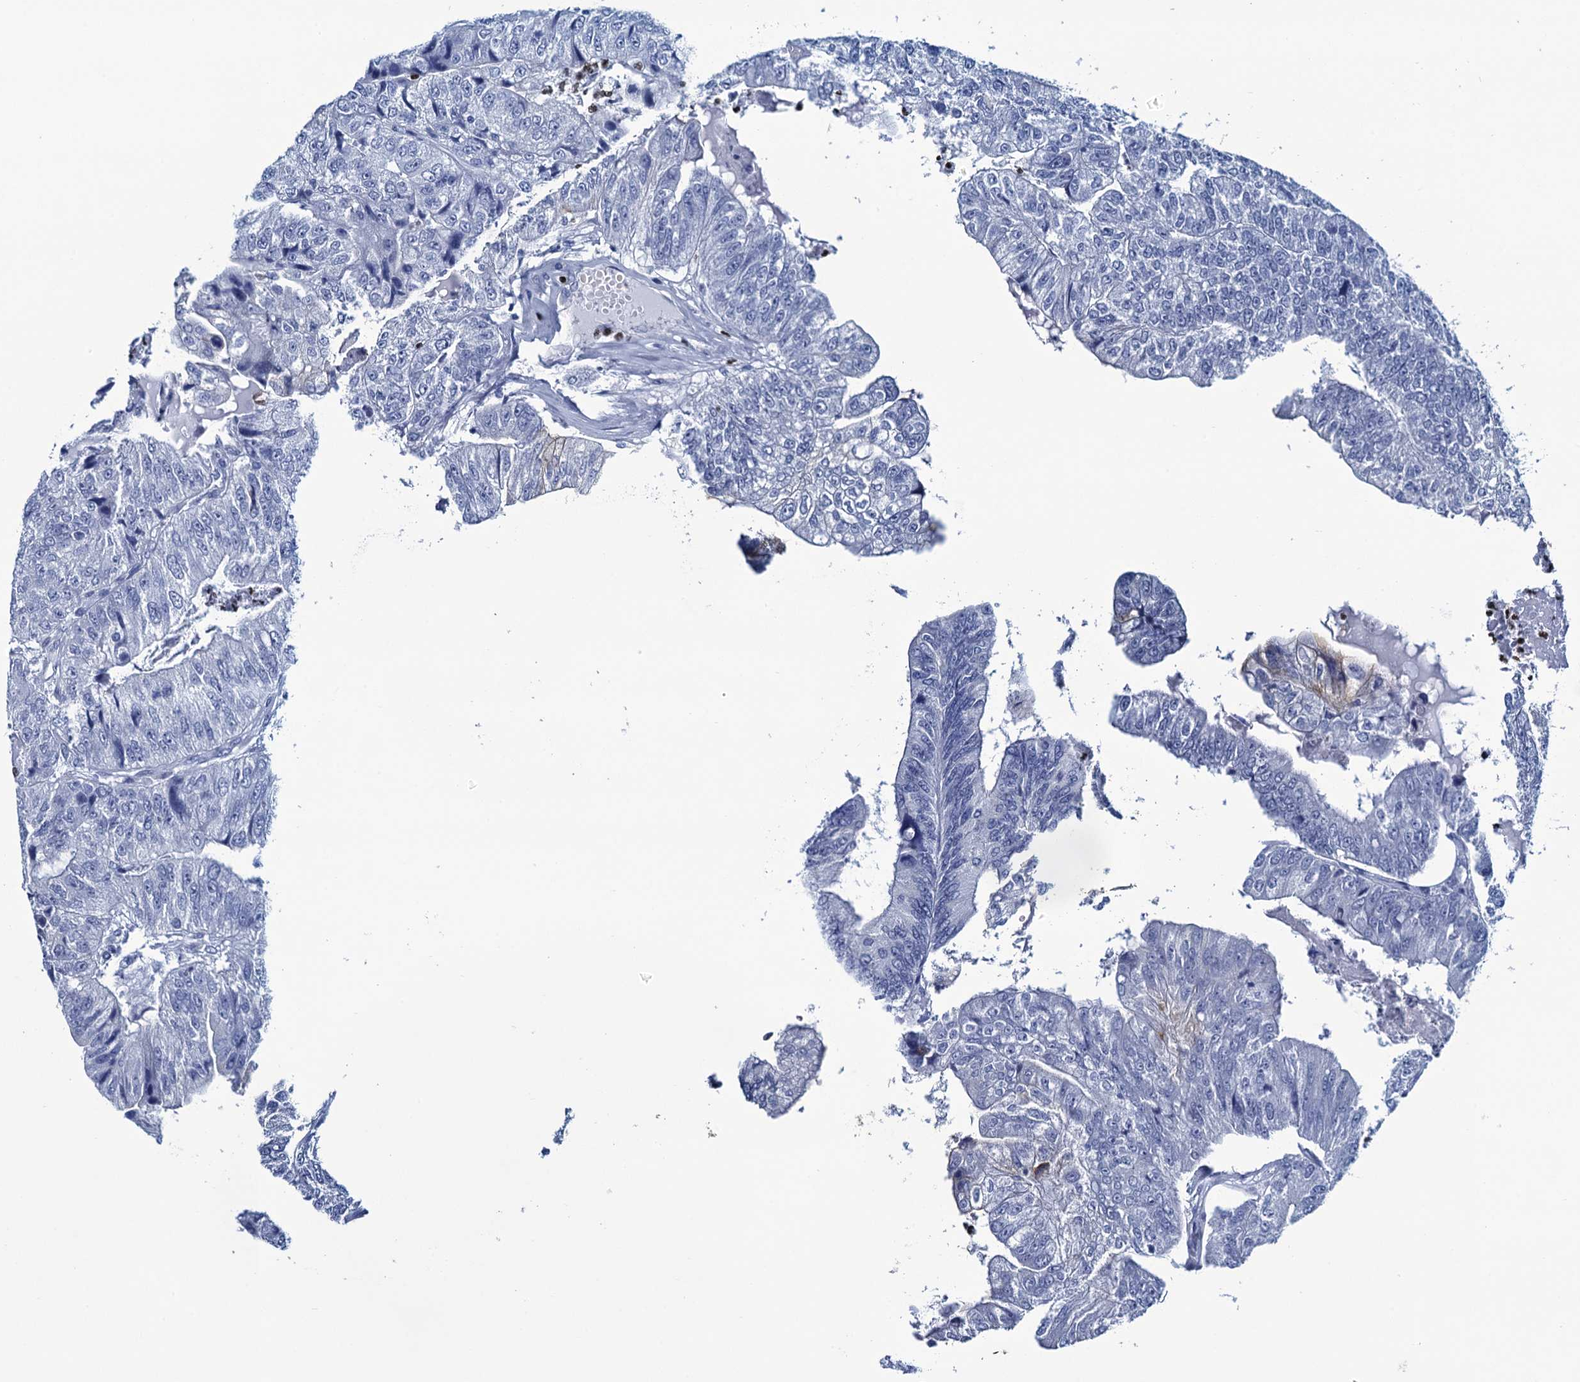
{"staining": {"intensity": "negative", "quantity": "none", "location": "none"}, "tissue": "colorectal cancer", "cell_type": "Tumor cells", "image_type": "cancer", "snomed": [{"axis": "morphology", "description": "Adenocarcinoma, NOS"}, {"axis": "topography", "description": "Colon"}], "caption": "DAB immunohistochemical staining of colorectal cancer (adenocarcinoma) exhibits no significant staining in tumor cells.", "gene": "RHCG", "patient": {"sex": "female", "age": 67}}